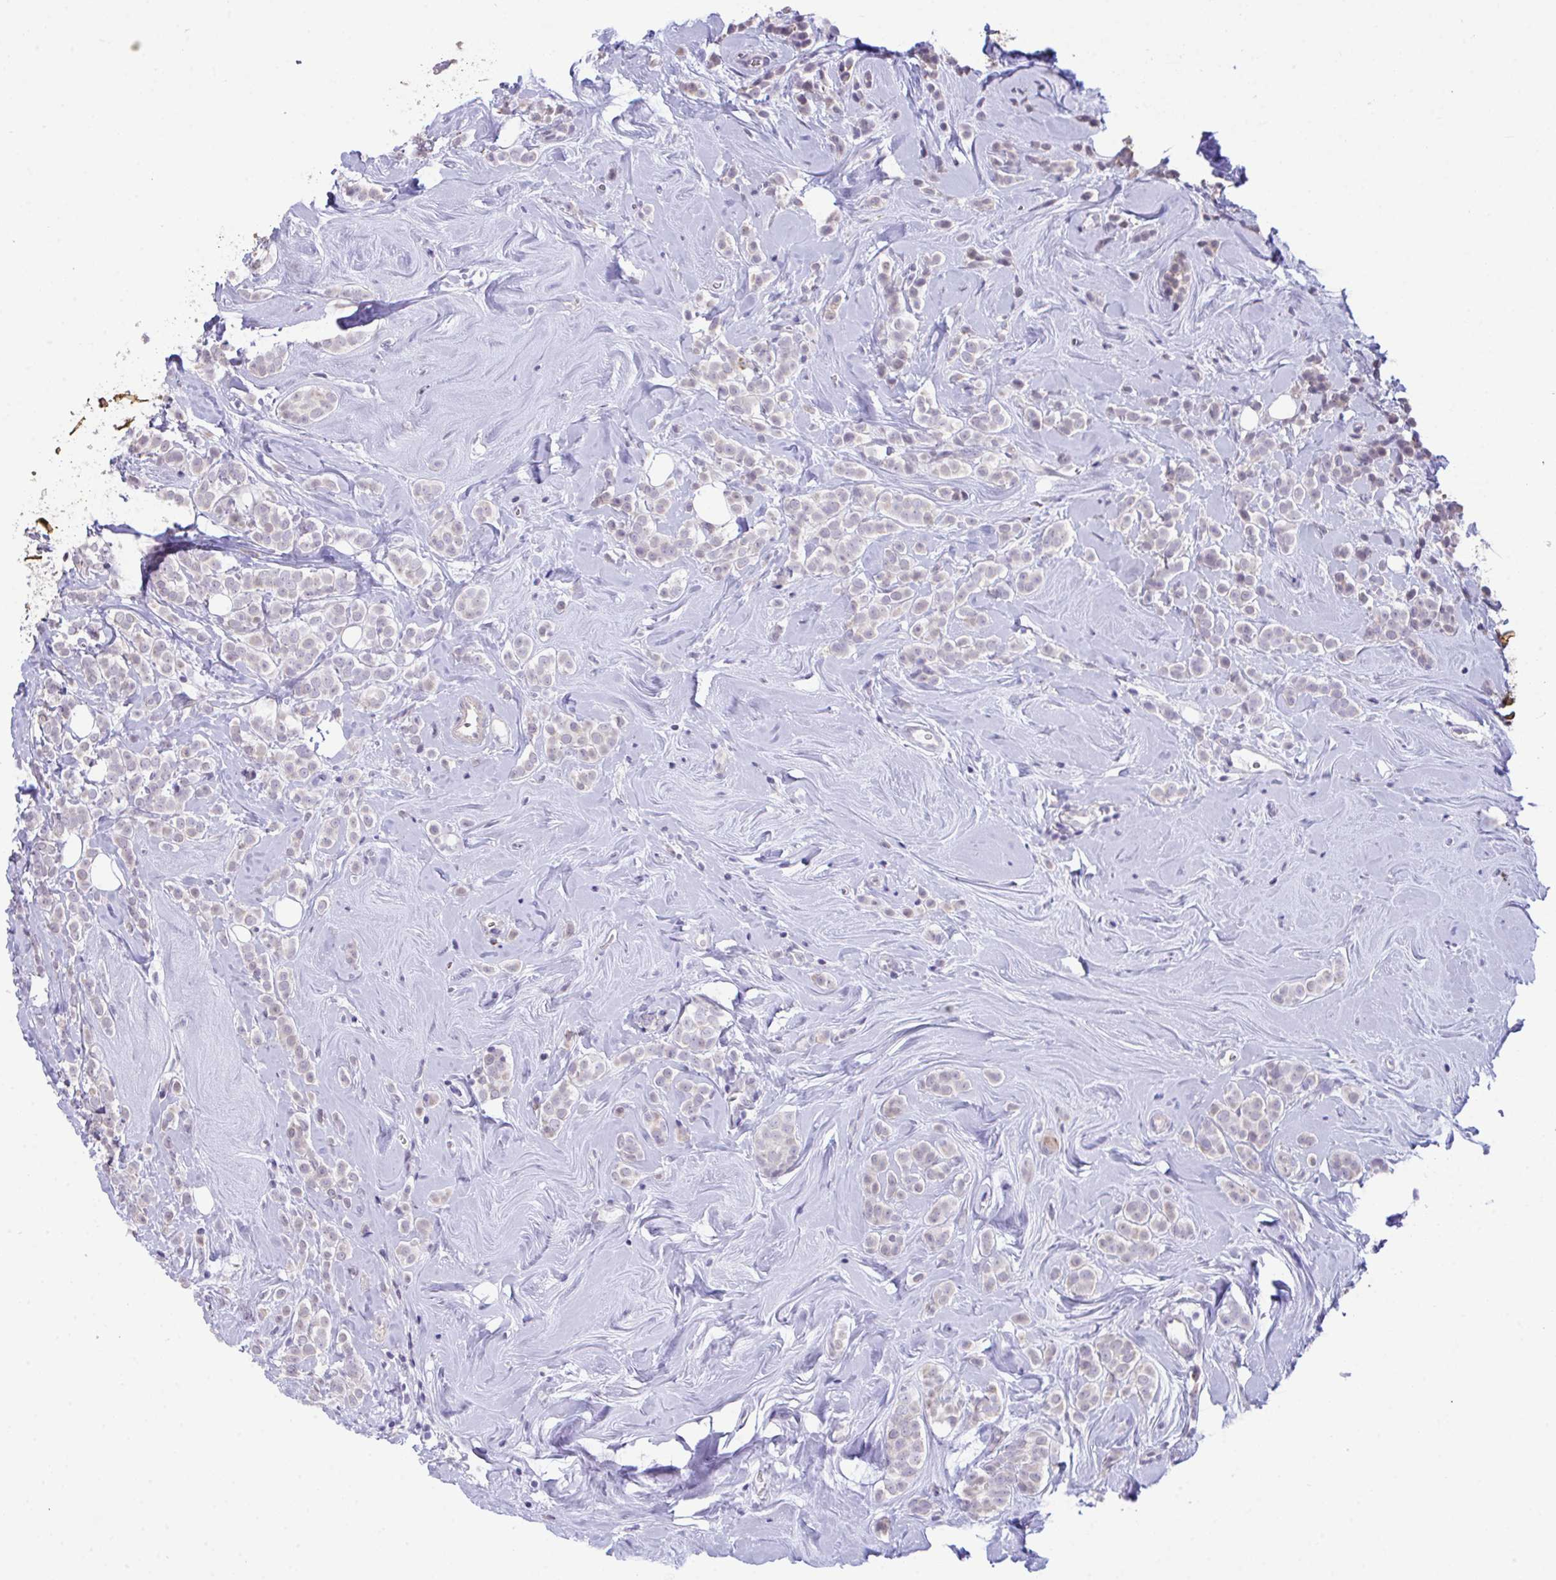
{"staining": {"intensity": "negative", "quantity": "none", "location": "none"}, "tissue": "breast cancer", "cell_type": "Tumor cells", "image_type": "cancer", "snomed": [{"axis": "morphology", "description": "Lobular carcinoma"}, {"axis": "topography", "description": "Breast"}], "caption": "This is an immunohistochemistry (IHC) micrograph of human breast cancer. There is no expression in tumor cells.", "gene": "ATP6V0D2", "patient": {"sex": "female", "age": 49}}